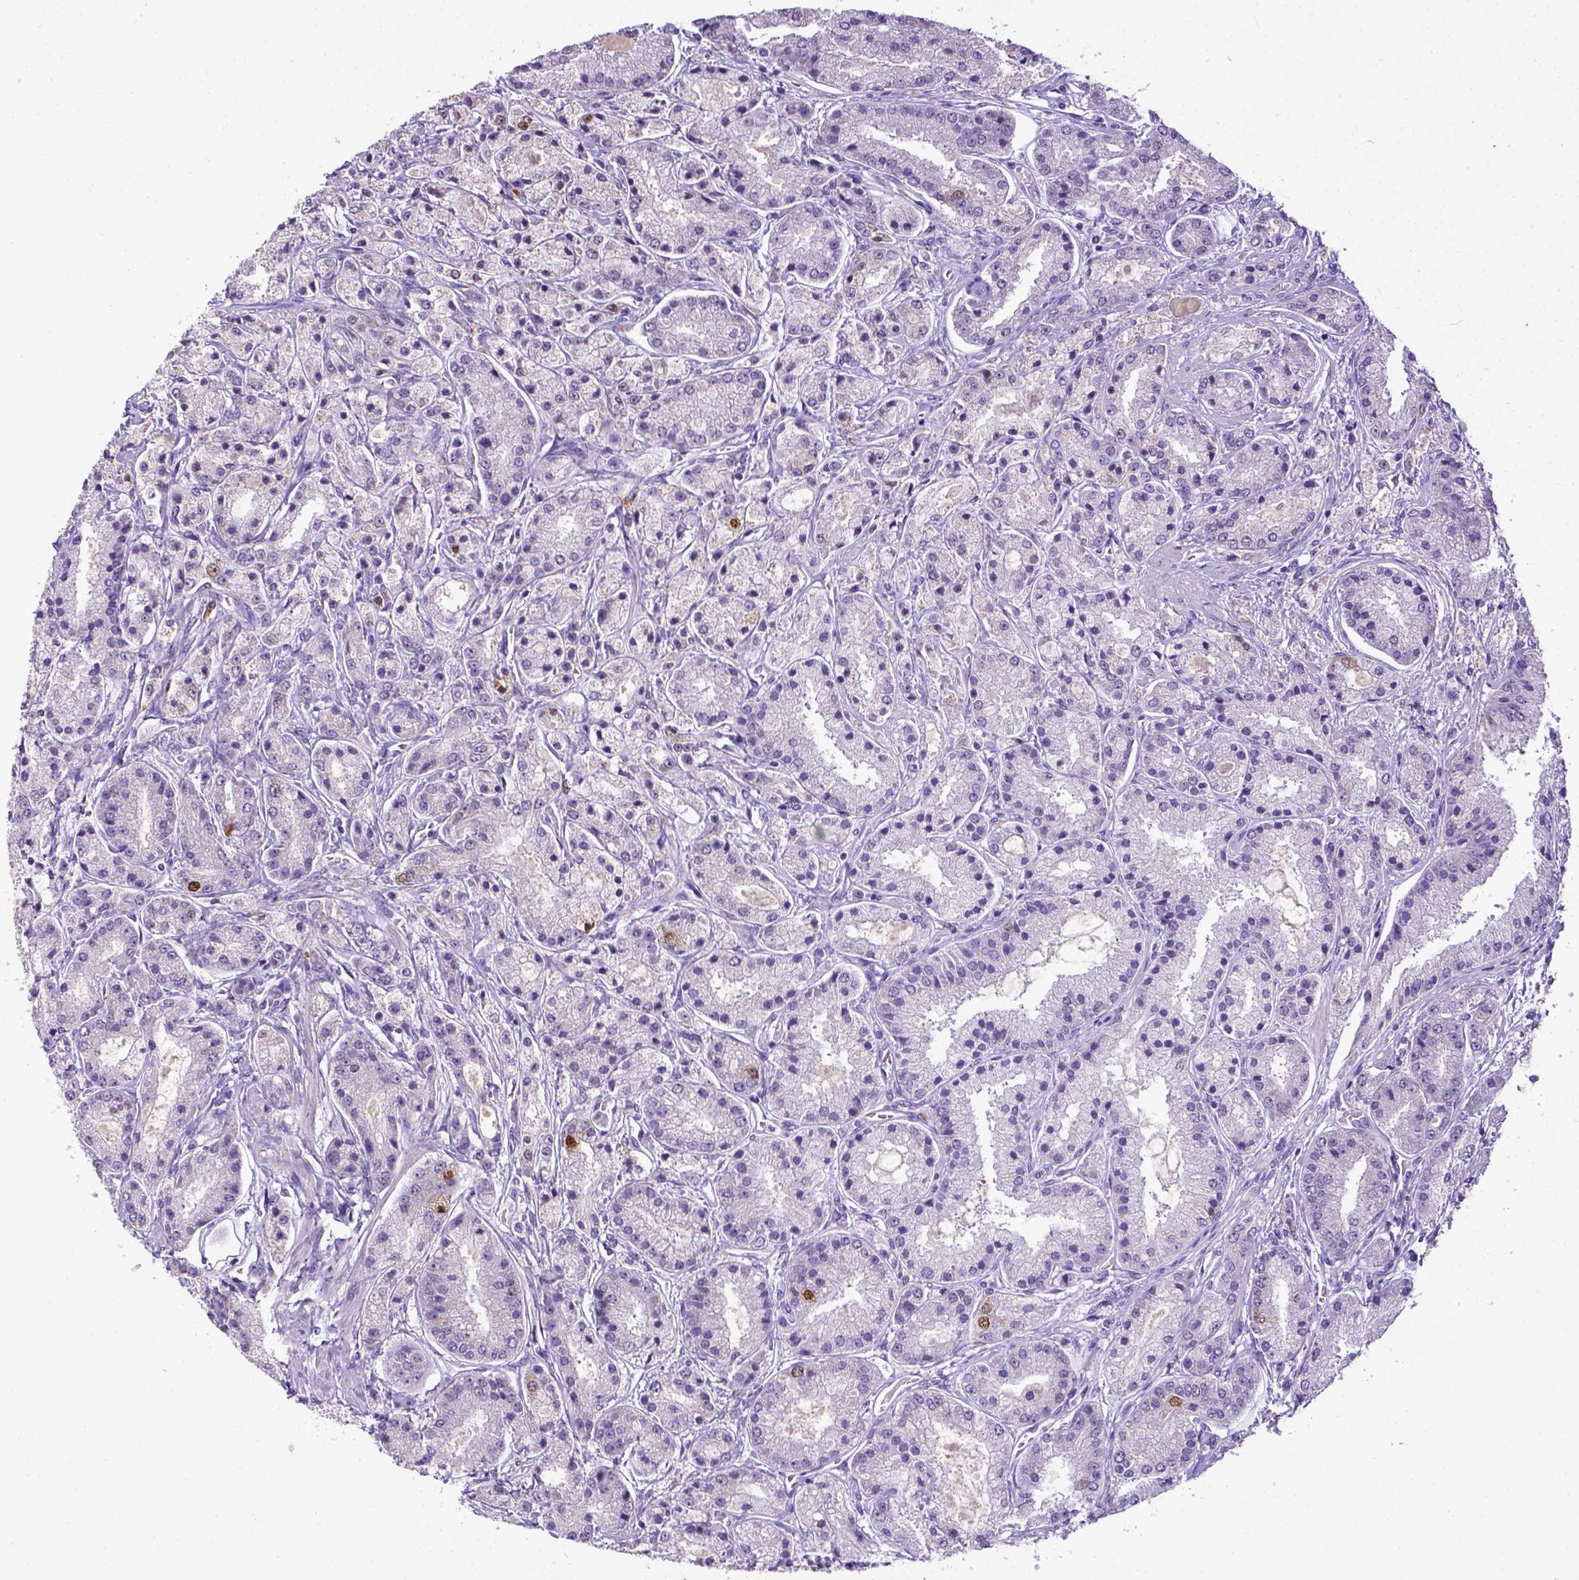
{"staining": {"intensity": "negative", "quantity": "none", "location": "none"}, "tissue": "prostate cancer", "cell_type": "Tumor cells", "image_type": "cancer", "snomed": [{"axis": "morphology", "description": "Adenocarcinoma, High grade"}, {"axis": "topography", "description": "Prostate"}], "caption": "High power microscopy photomicrograph of an immunohistochemistry (IHC) photomicrograph of prostate high-grade adenocarcinoma, revealing no significant staining in tumor cells. Brightfield microscopy of immunohistochemistry stained with DAB (brown) and hematoxylin (blue), captured at high magnification.", "gene": "CDKN1A", "patient": {"sex": "male", "age": 67}}